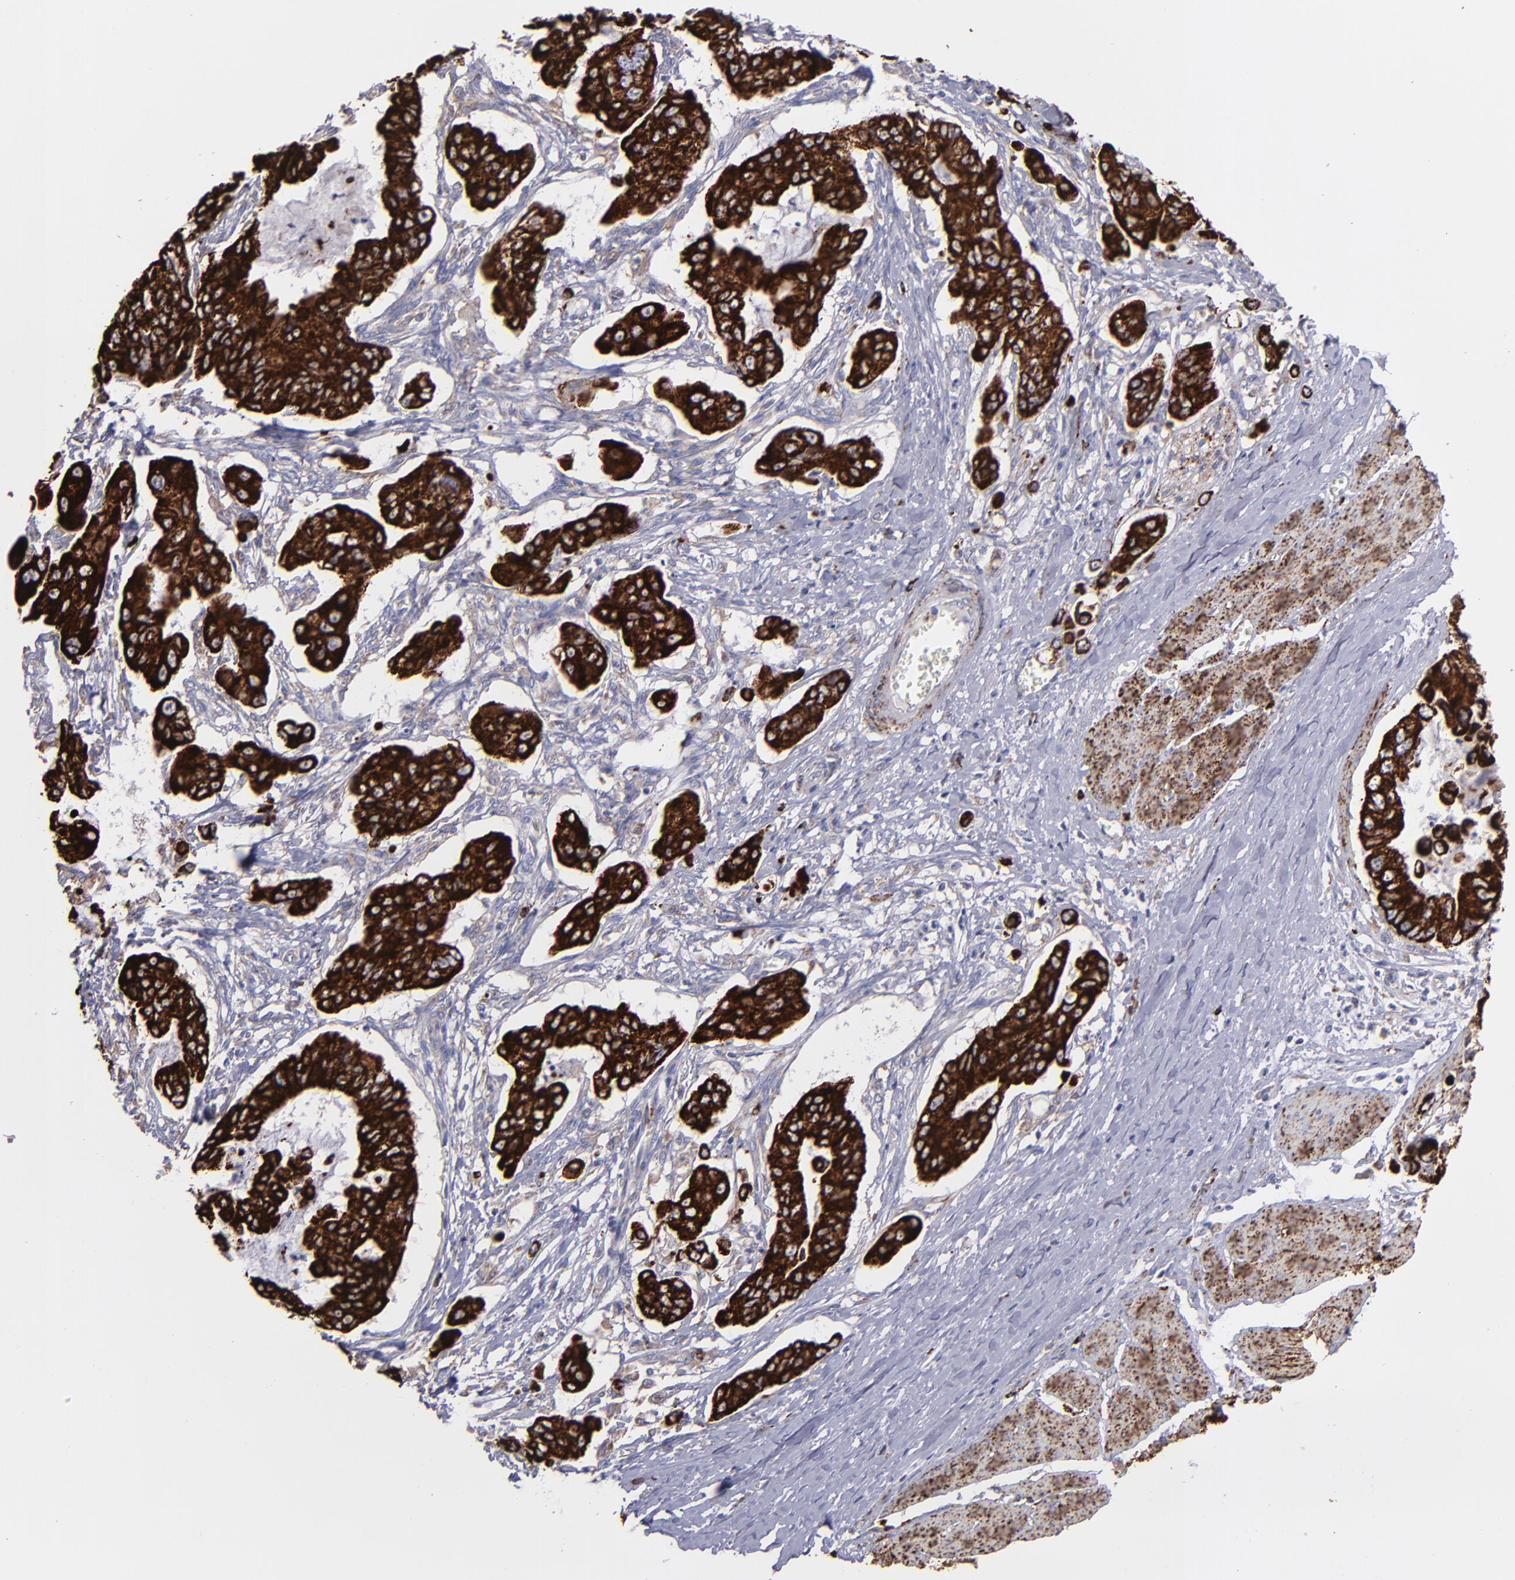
{"staining": {"intensity": "strong", "quantity": ">75%", "location": "cytoplasmic/membranous"}, "tissue": "stomach cancer", "cell_type": "Tumor cells", "image_type": "cancer", "snomed": [{"axis": "morphology", "description": "Adenocarcinoma, NOS"}, {"axis": "topography", "description": "Stomach, upper"}], "caption": "High-power microscopy captured an immunohistochemistry (IHC) histopathology image of stomach cancer, revealing strong cytoplasmic/membranous positivity in approximately >75% of tumor cells.", "gene": "MAOB", "patient": {"sex": "male", "age": 80}}